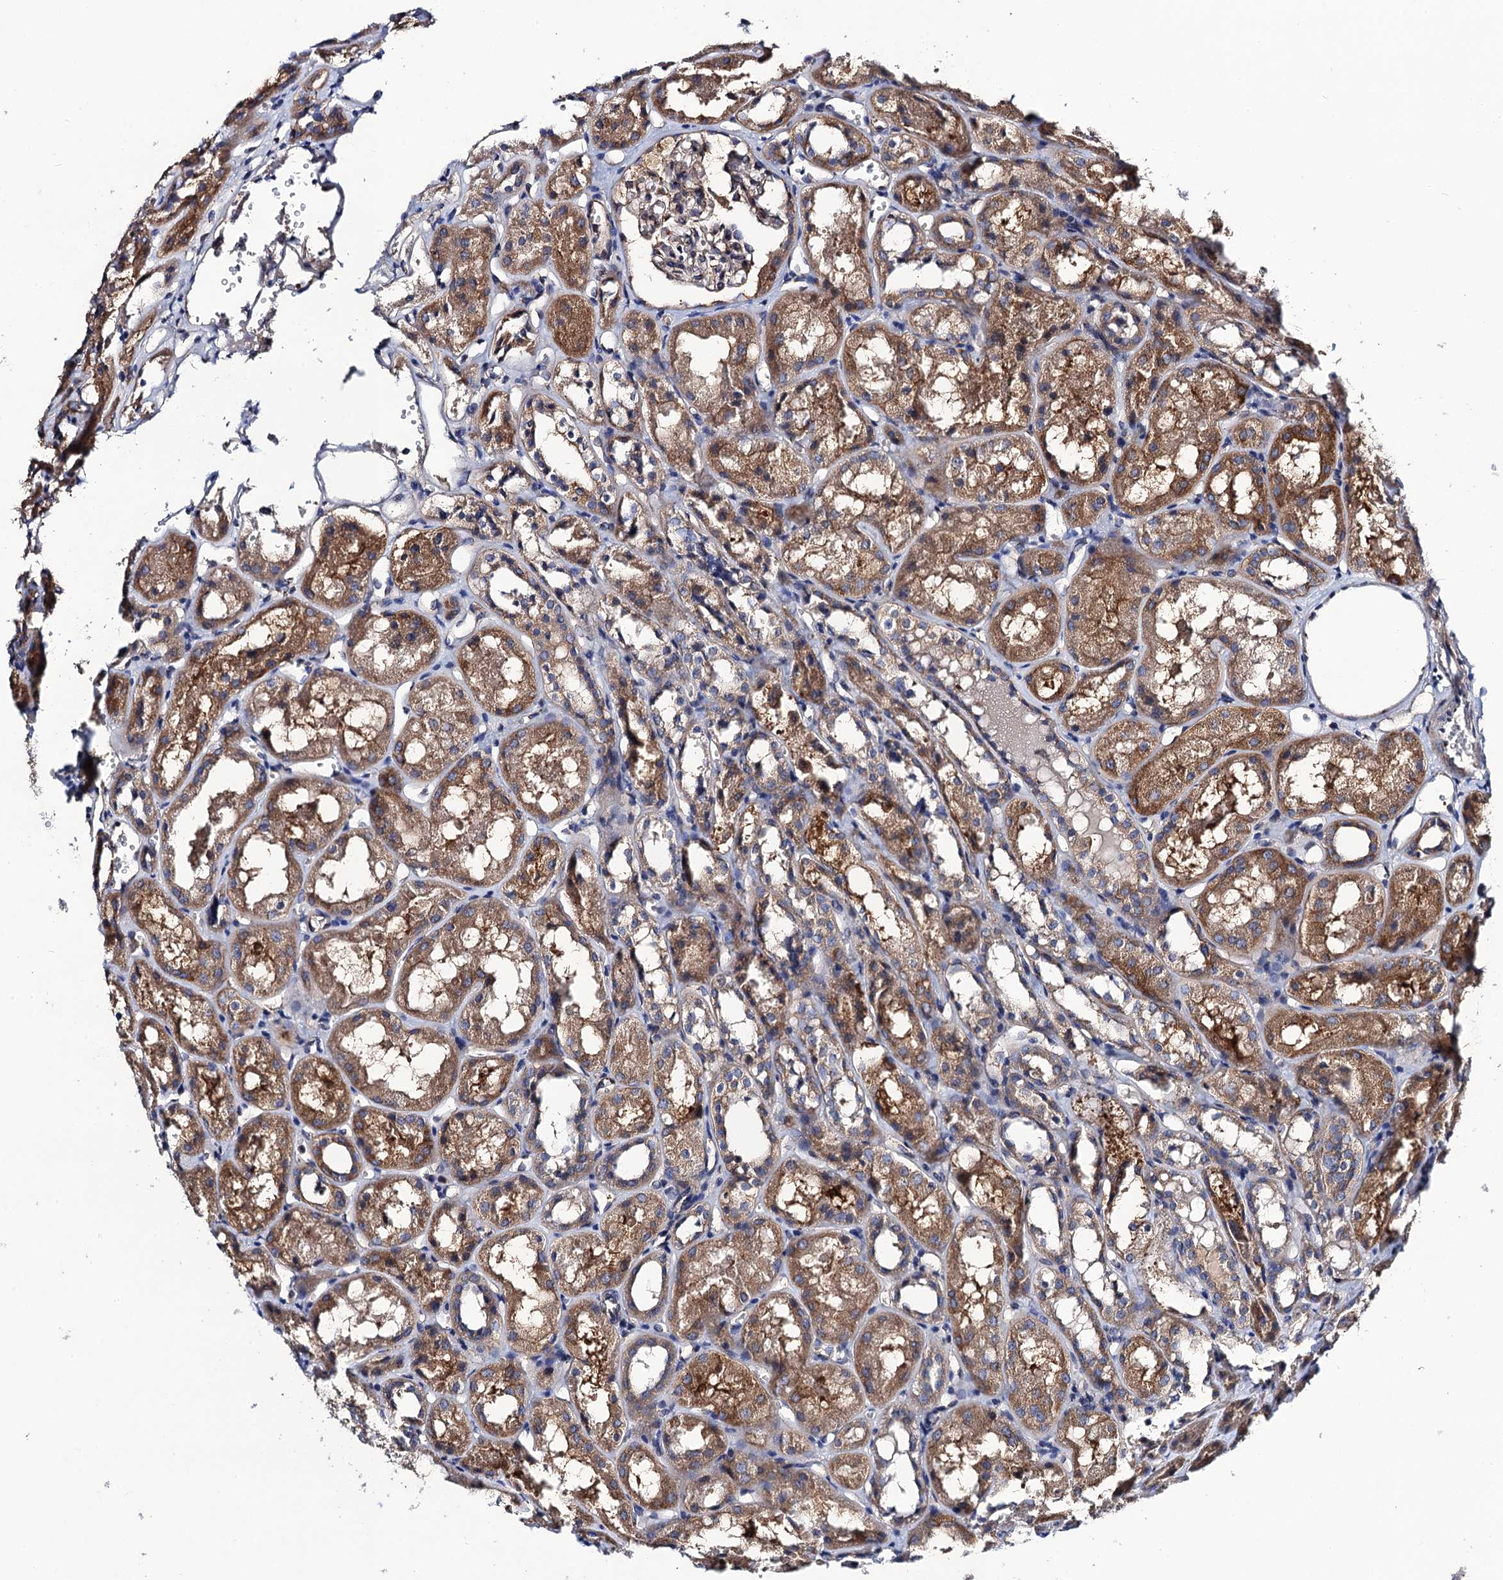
{"staining": {"intensity": "moderate", "quantity": "<25%", "location": "cytoplasmic/membranous"}, "tissue": "kidney", "cell_type": "Cells in glomeruli", "image_type": "normal", "snomed": [{"axis": "morphology", "description": "Normal tissue, NOS"}, {"axis": "topography", "description": "Kidney"}], "caption": "IHC of normal kidney reveals low levels of moderate cytoplasmic/membranous staining in about <25% of cells in glomeruli. The protein of interest is stained brown, and the nuclei are stained in blue (DAB (3,3'-diaminobenzidine) IHC with brightfield microscopy, high magnification).", "gene": "DYDC1", "patient": {"sex": "male", "age": 16}}